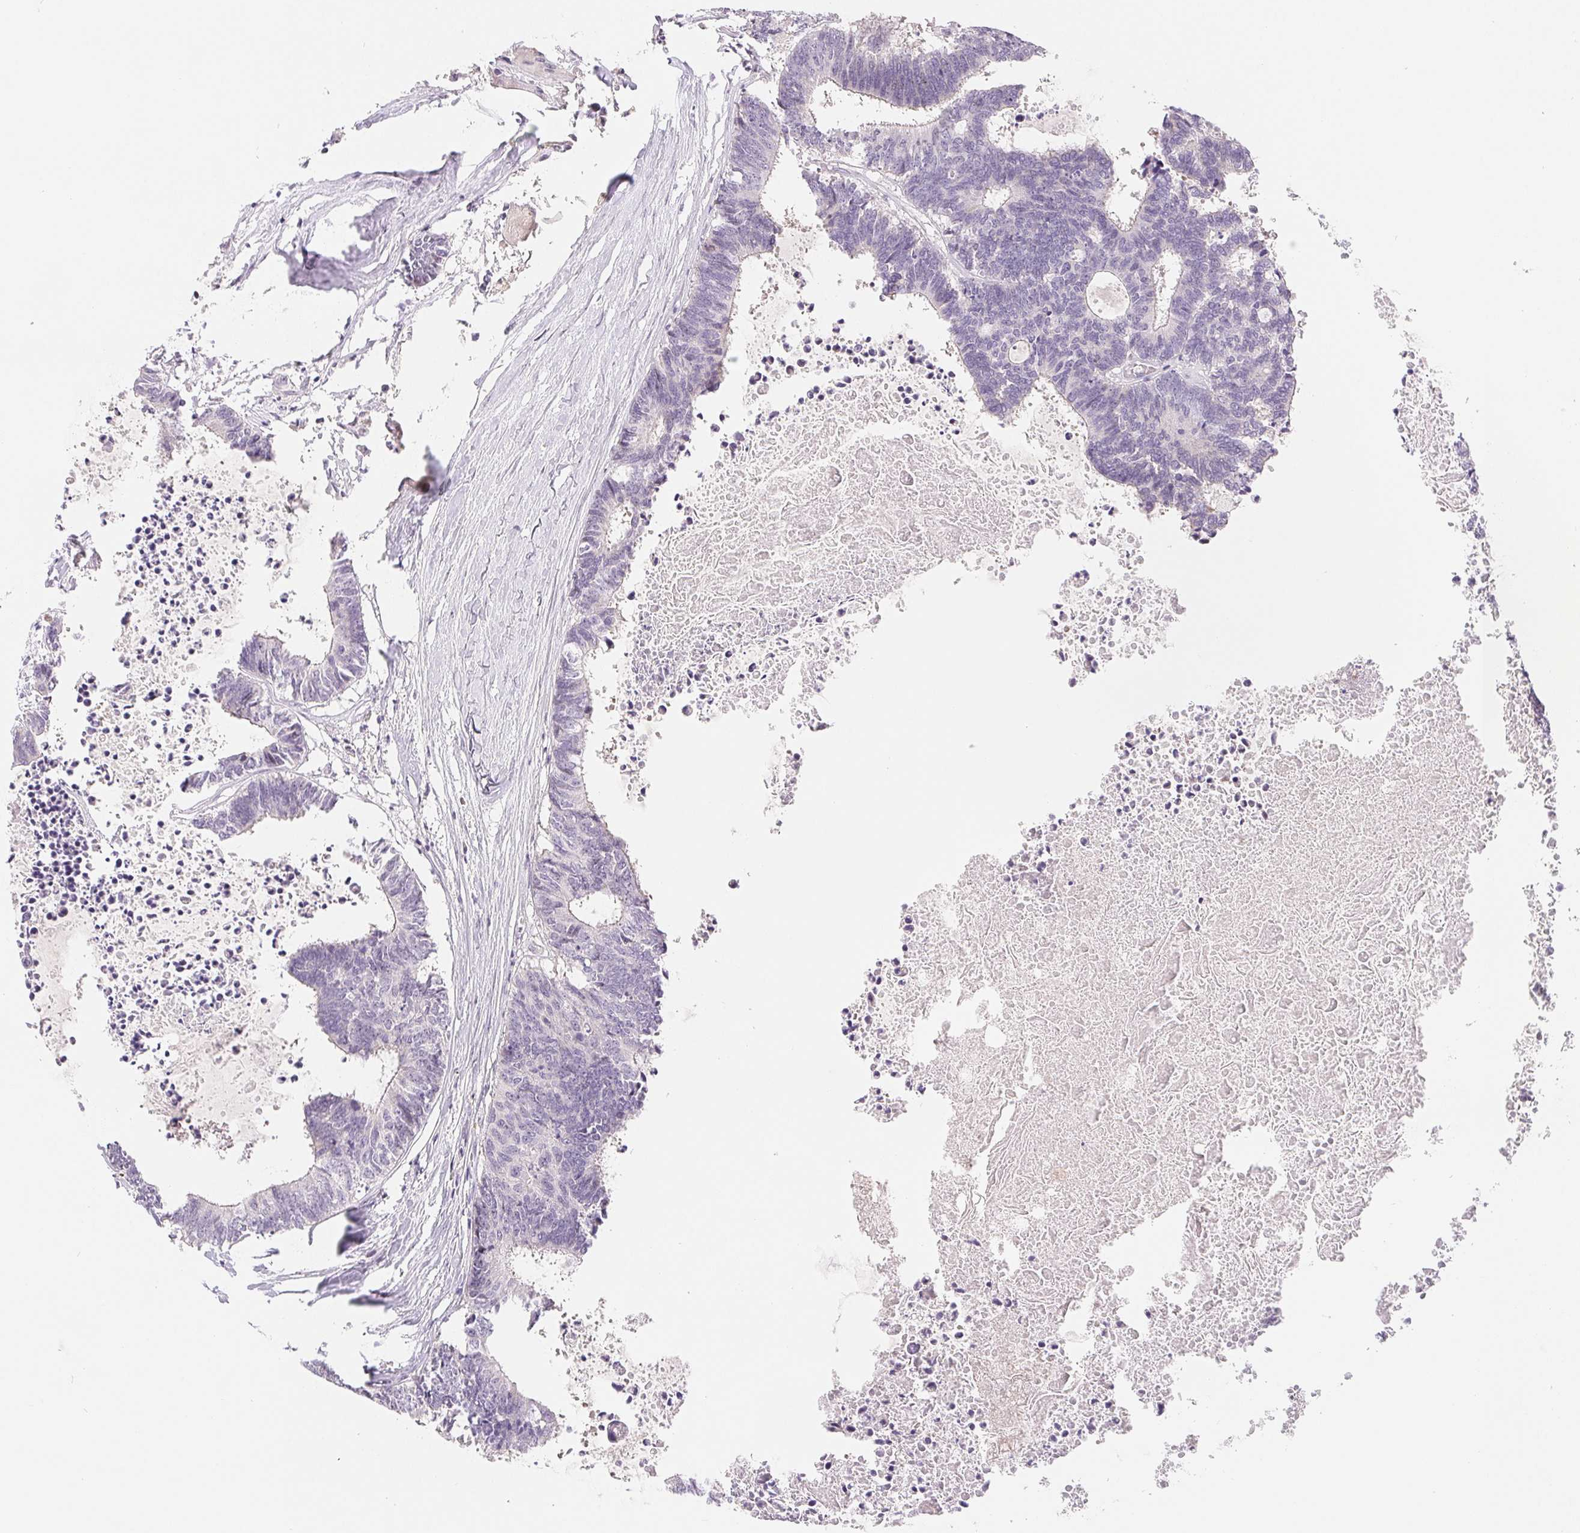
{"staining": {"intensity": "negative", "quantity": "none", "location": "none"}, "tissue": "colorectal cancer", "cell_type": "Tumor cells", "image_type": "cancer", "snomed": [{"axis": "morphology", "description": "Adenocarcinoma, NOS"}, {"axis": "topography", "description": "Colon"}, {"axis": "topography", "description": "Rectum"}], "caption": "IHC photomicrograph of human adenocarcinoma (colorectal) stained for a protein (brown), which demonstrates no expression in tumor cells.", "gene": "LCA5L", "patient": {"sex": "male", "age": 57}}